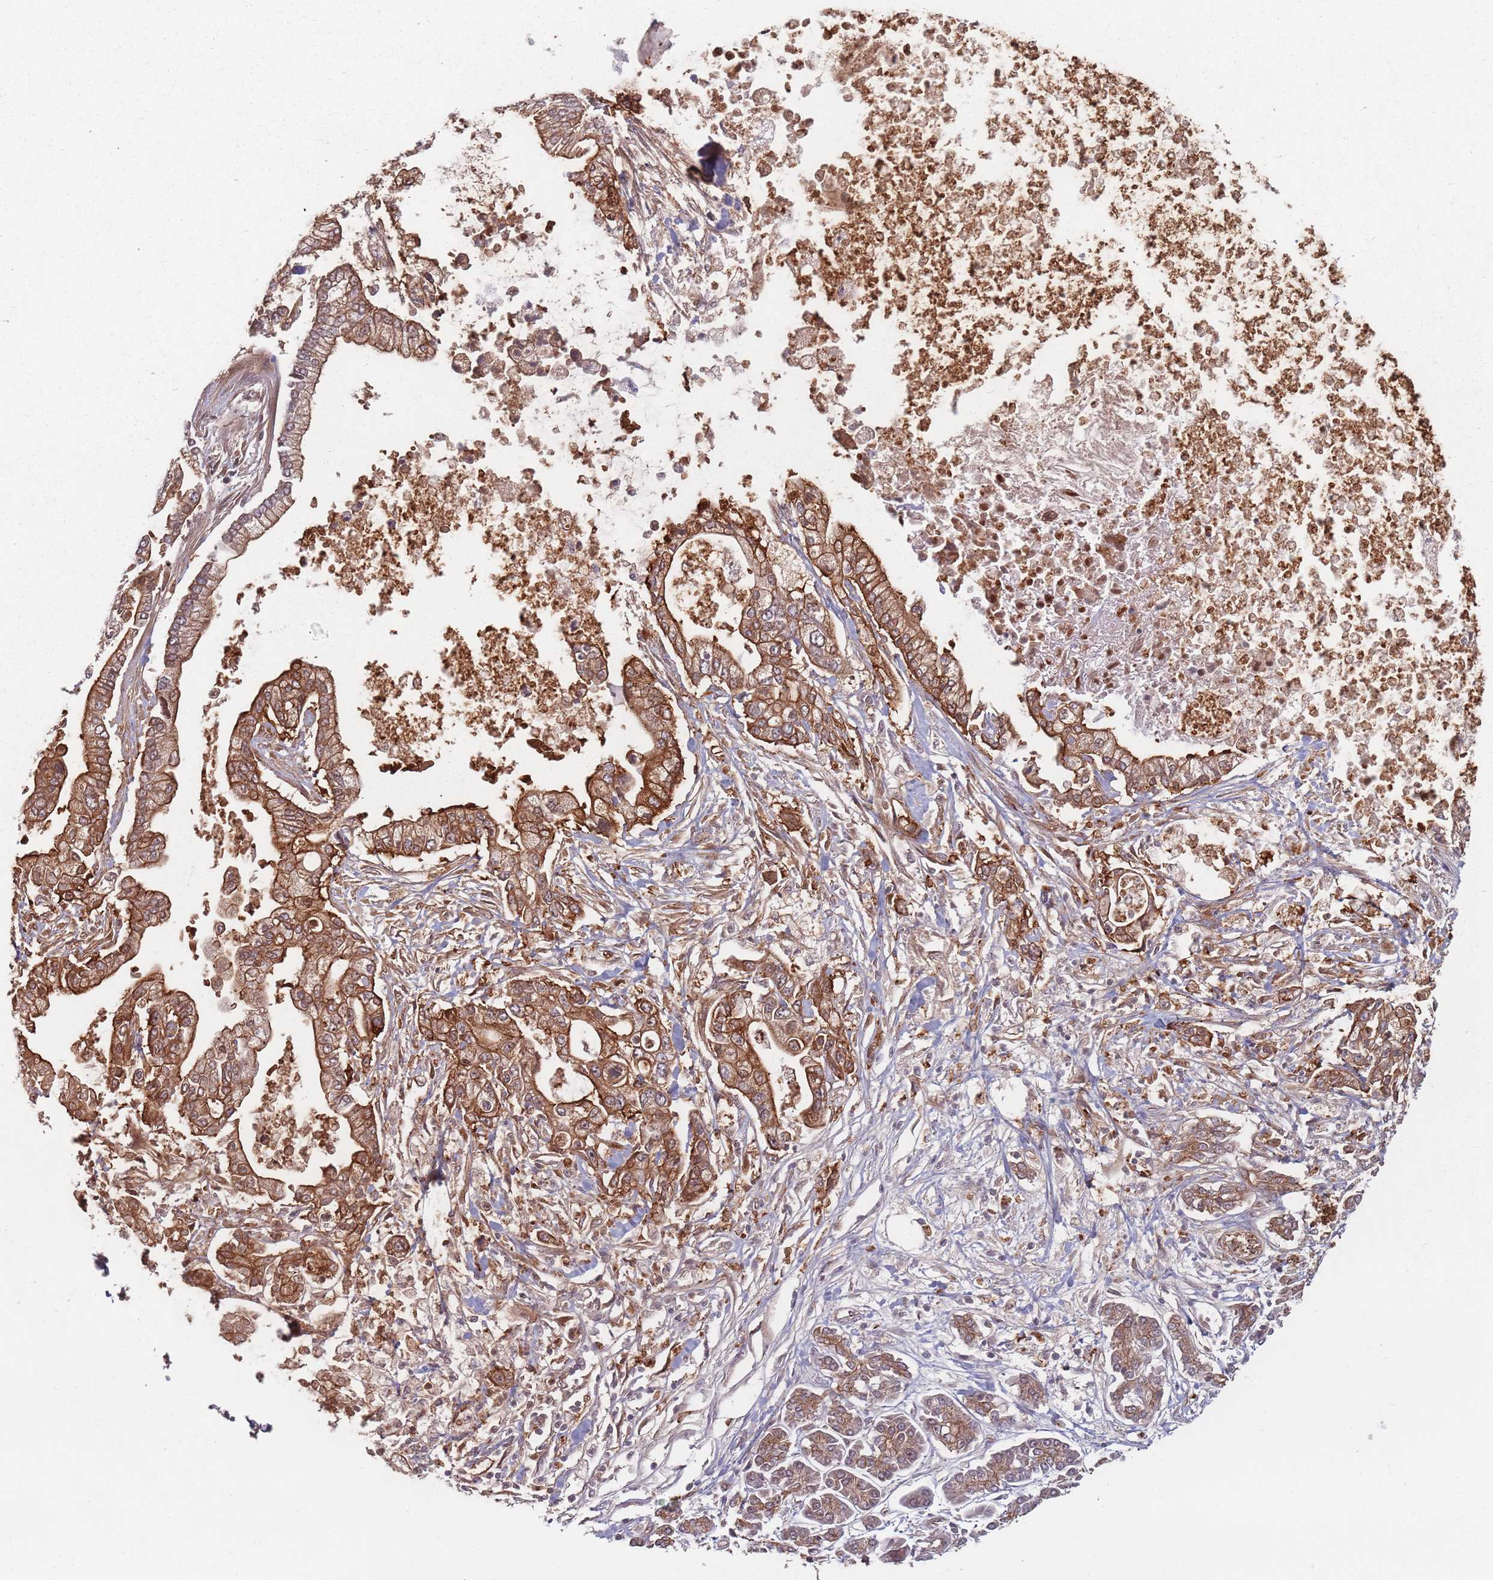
{"staining": {"intensity": "strong", "quantity": ">75%", "location": "cytoplasmic/membranous"}, "tissue": "pancreatic cancer", "cell_type": "Tumor cells", "image_type": "cancer", "snomed": [{"axis": "morphology", "description": "Adenocarcinoma, NOS"}, {"axis": "topography", "description": "Pancreas"}], "caption": "Adenocarcinoma (pancreatic) stained for a protein reveals strong cytoplasmic/membranous positivity in tumor cells.", "gene": "C3orf14", "patient": {"sex": "male", "age": 69}}